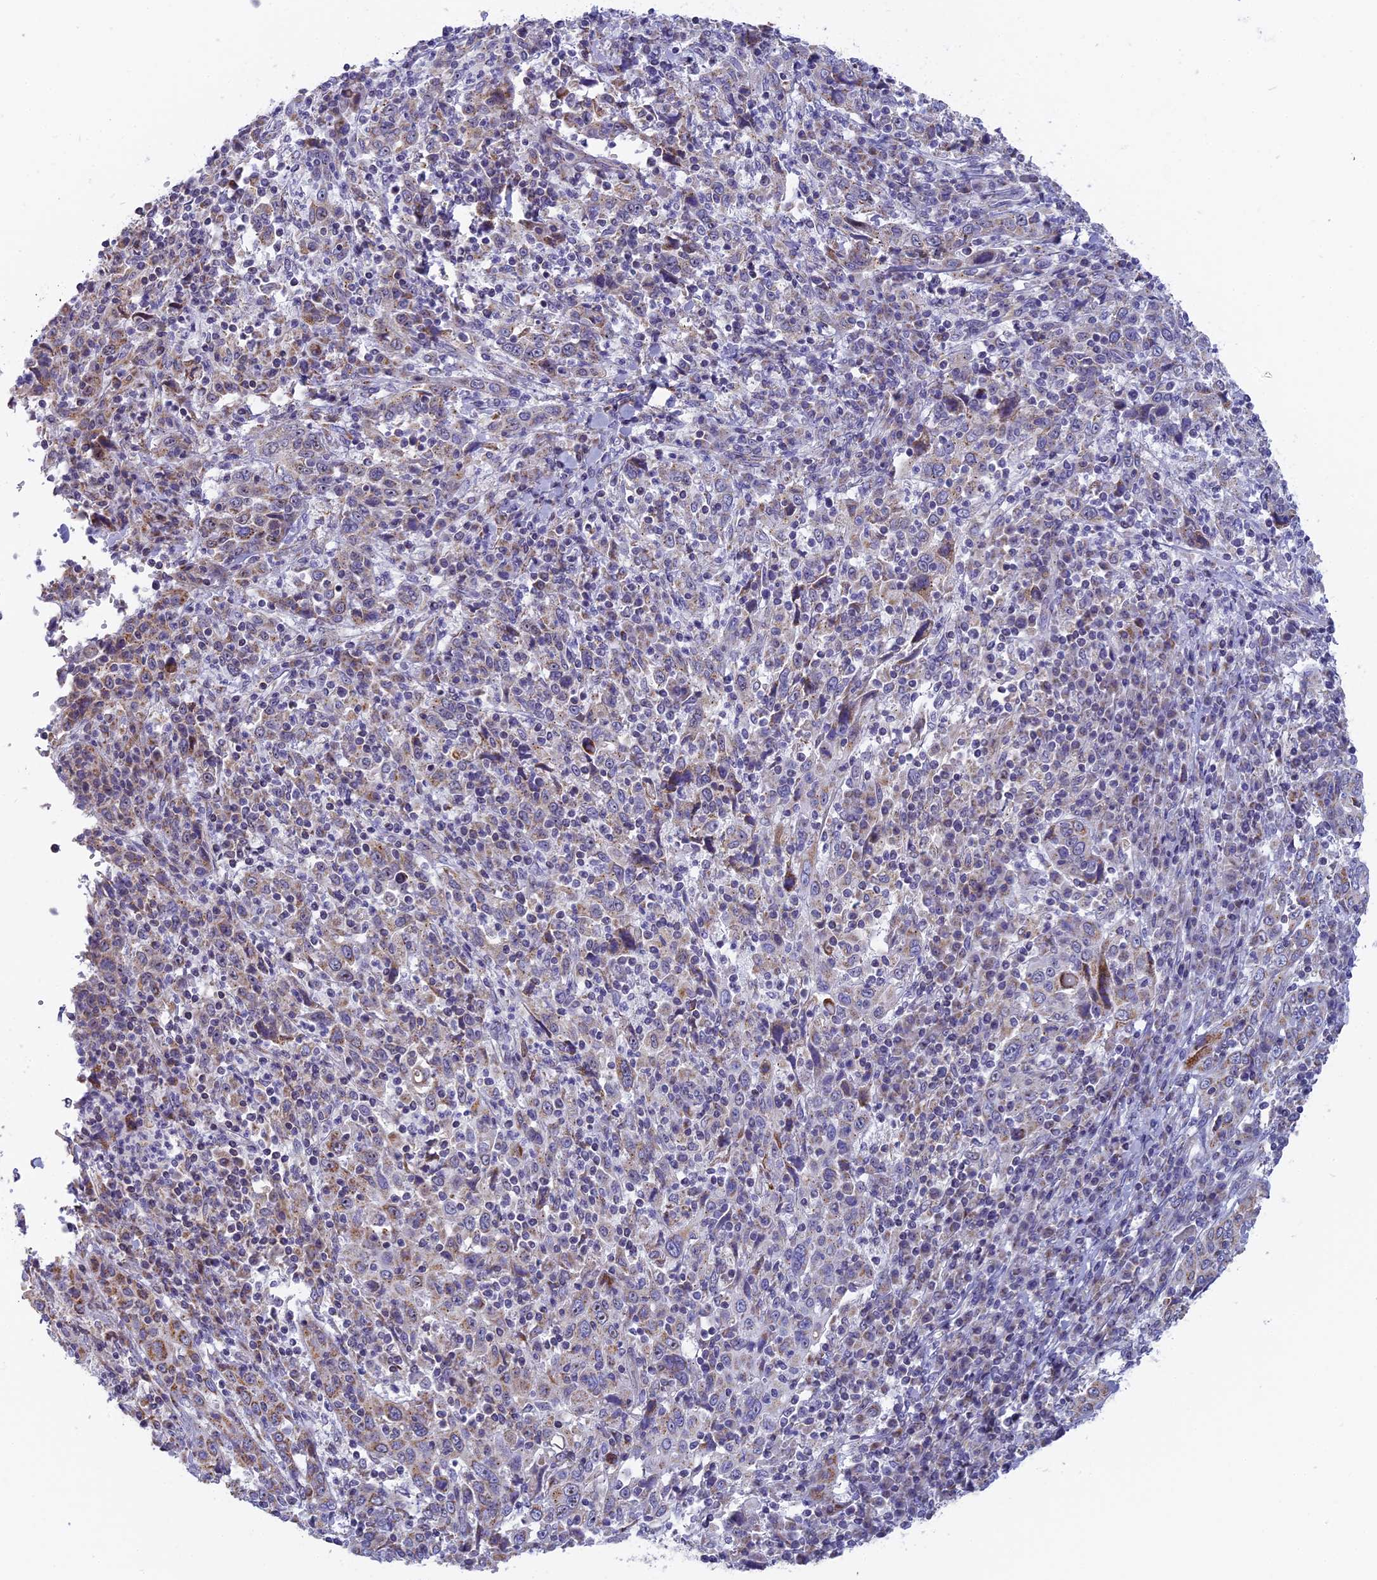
{"staining": {"intensity": "weak", "quantity": "<25%", "location": "cytoplasmic/membranous"}, "tissue": "cervical cancer", "cell_type": "Tumor cells", "image_type": "cancer", "snomed": [{"axis": "morphology", "description": "Squamous cell carcinoma, NOS"}, {"axis": "topography", "description": "Cervix"}], "caption": "Immunohistochemistry micrograph of neoplastic tissue: cervical cancer (squamous cell carcinoma) stained with DAB demonstrates no significant protein expression in tumor cells. (IHC, brightfield microscopy, high magnification).", "gene": "DTWD1", "patient": {"sex": "female", "age": 46}}